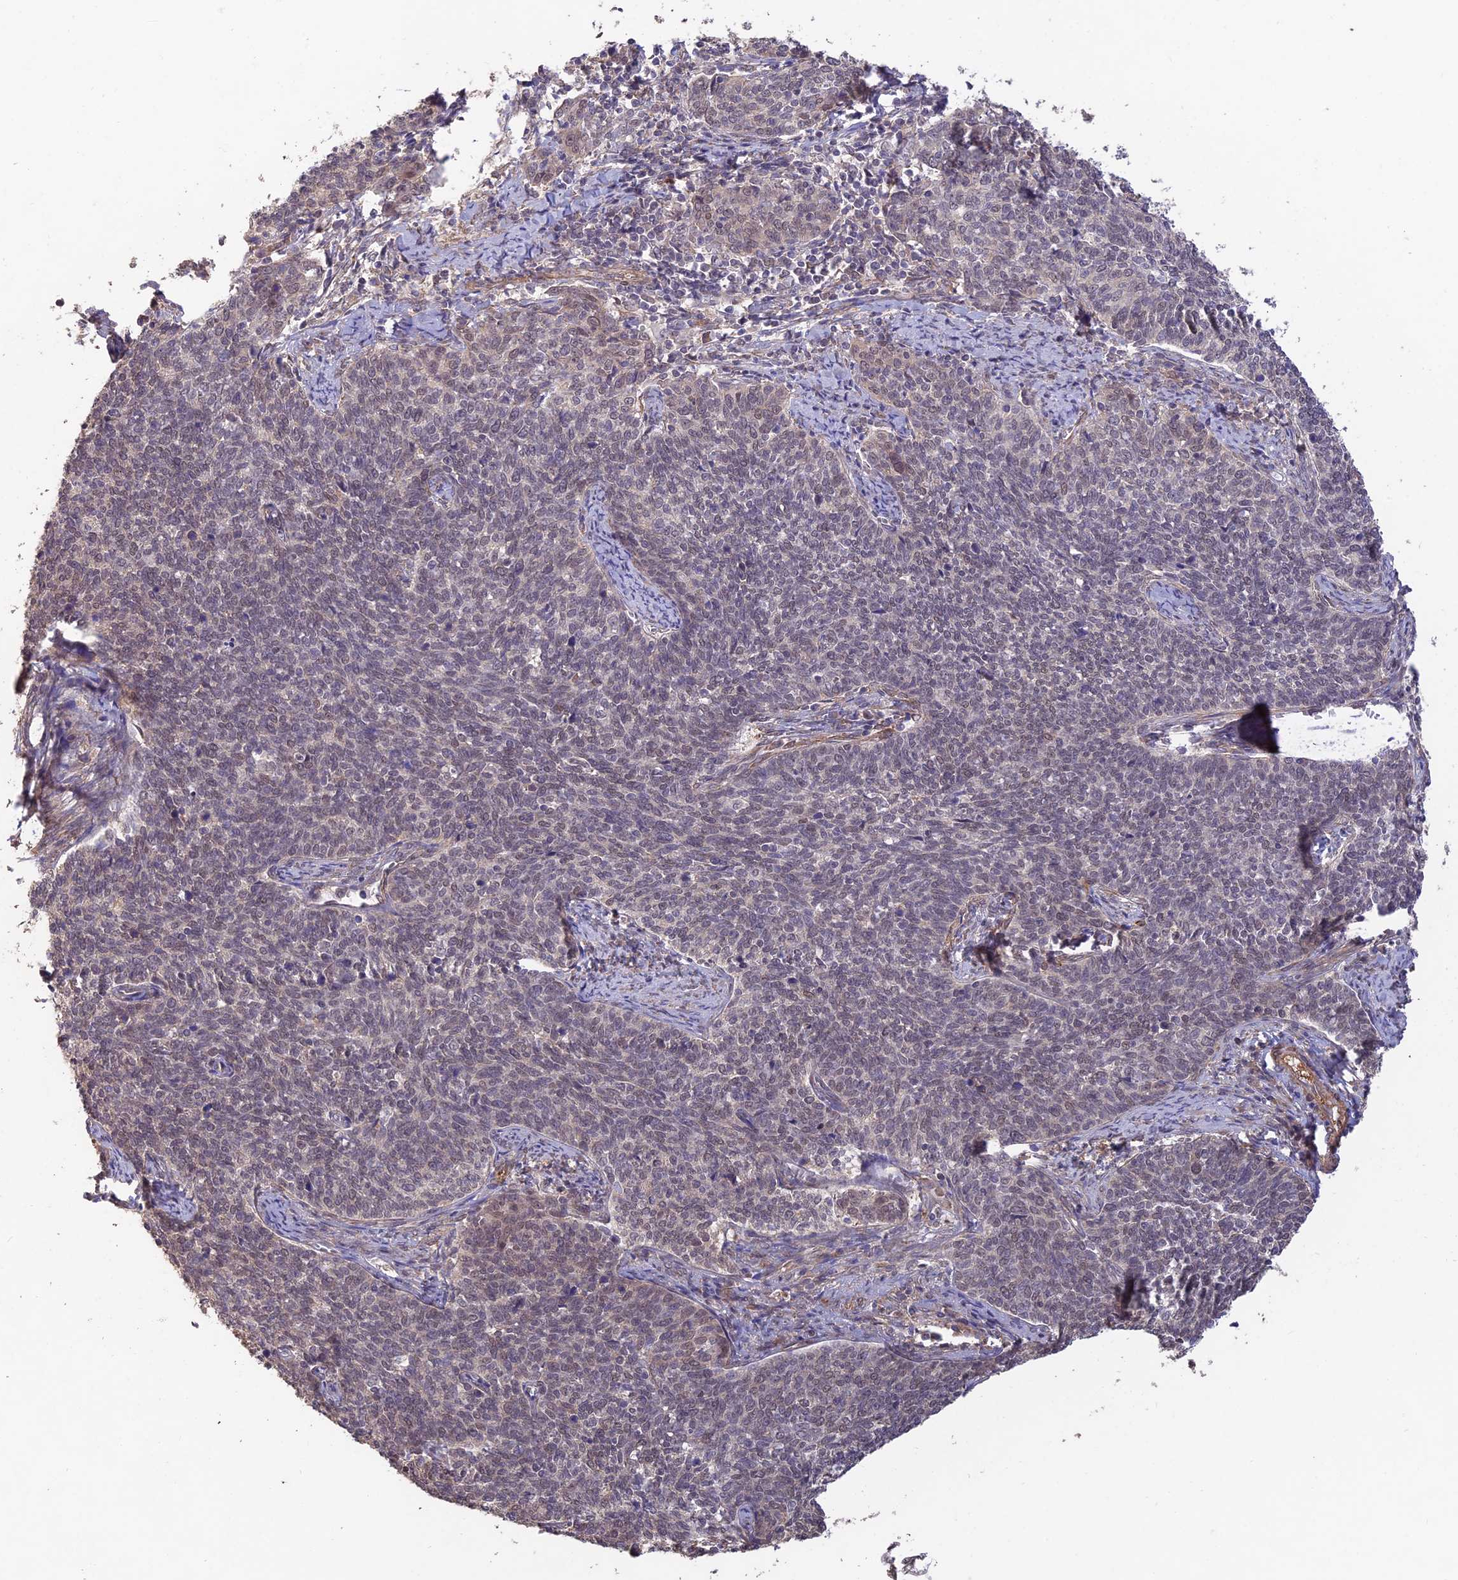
{"staining": {"intensity": "negative", "quantity": "none", "location": "none"}, "tissue": "cervical cancer", "cell_type": "Tumor cells", "image_type": "cancer", "snomed": [{"axis": "morphology", "description": "Squamous cell carcinoma, NOS"}, {"axis": "topography", "description": "Cervix"}], "caption": "Immunohistochemistry (IHC) photomicrograph of neoplastic tissue: human cervical cancer (squamous cell carcinoma) stained with DAB shows no significant protein positivity in tumor cells.", "gene": "PAGR1", "patient": {"sex": "female", "age": 39}}